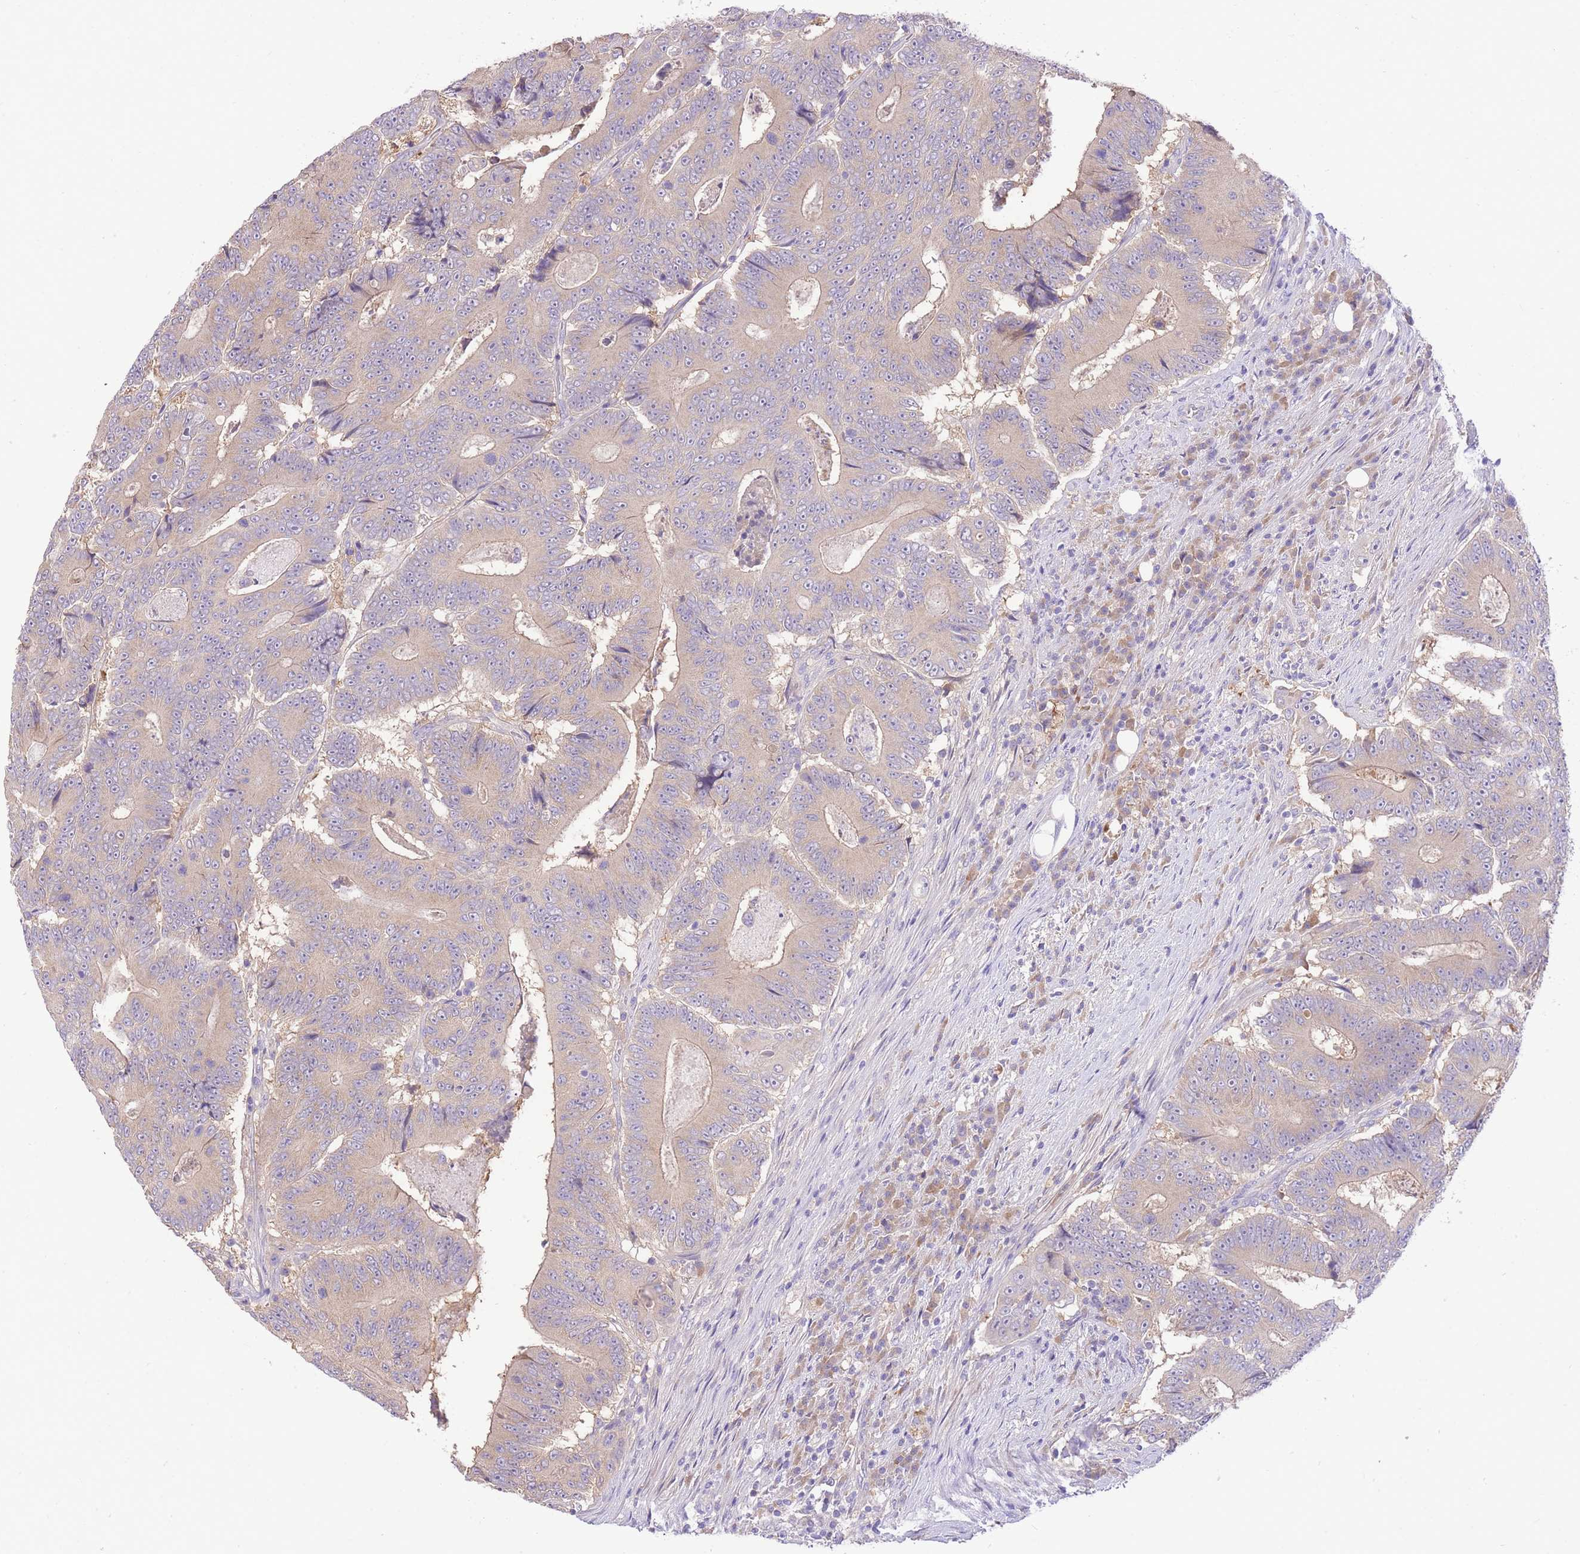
{"staining": {"intensity": "weak", "quantity": ">75%", "location": "cytoplasmic/membranous"}, "tissue": "colorectal cancer", "cell_type": "Tumor cells", "image_type": "cancer", "snomed": [{"axis": "morphology", "description": "Adenocarcinoma, NOS"}, {"axis": "topography", "description": "Colon"}], "caption": "Colorectal cancer (adenocarcinoma) stained with immunohistochemistry (IHC) demonstrates weak cytoplasmic/membranous expression in approximately >75% of tumor cells. Using DAB (3,3'-diaminobenzidine) (brown) and hematoxylin (blue) stains, captured at high magnification using brightfield microscopy.", "gene": "LIPH", "patient": {"sex": "male", "age": 83}}